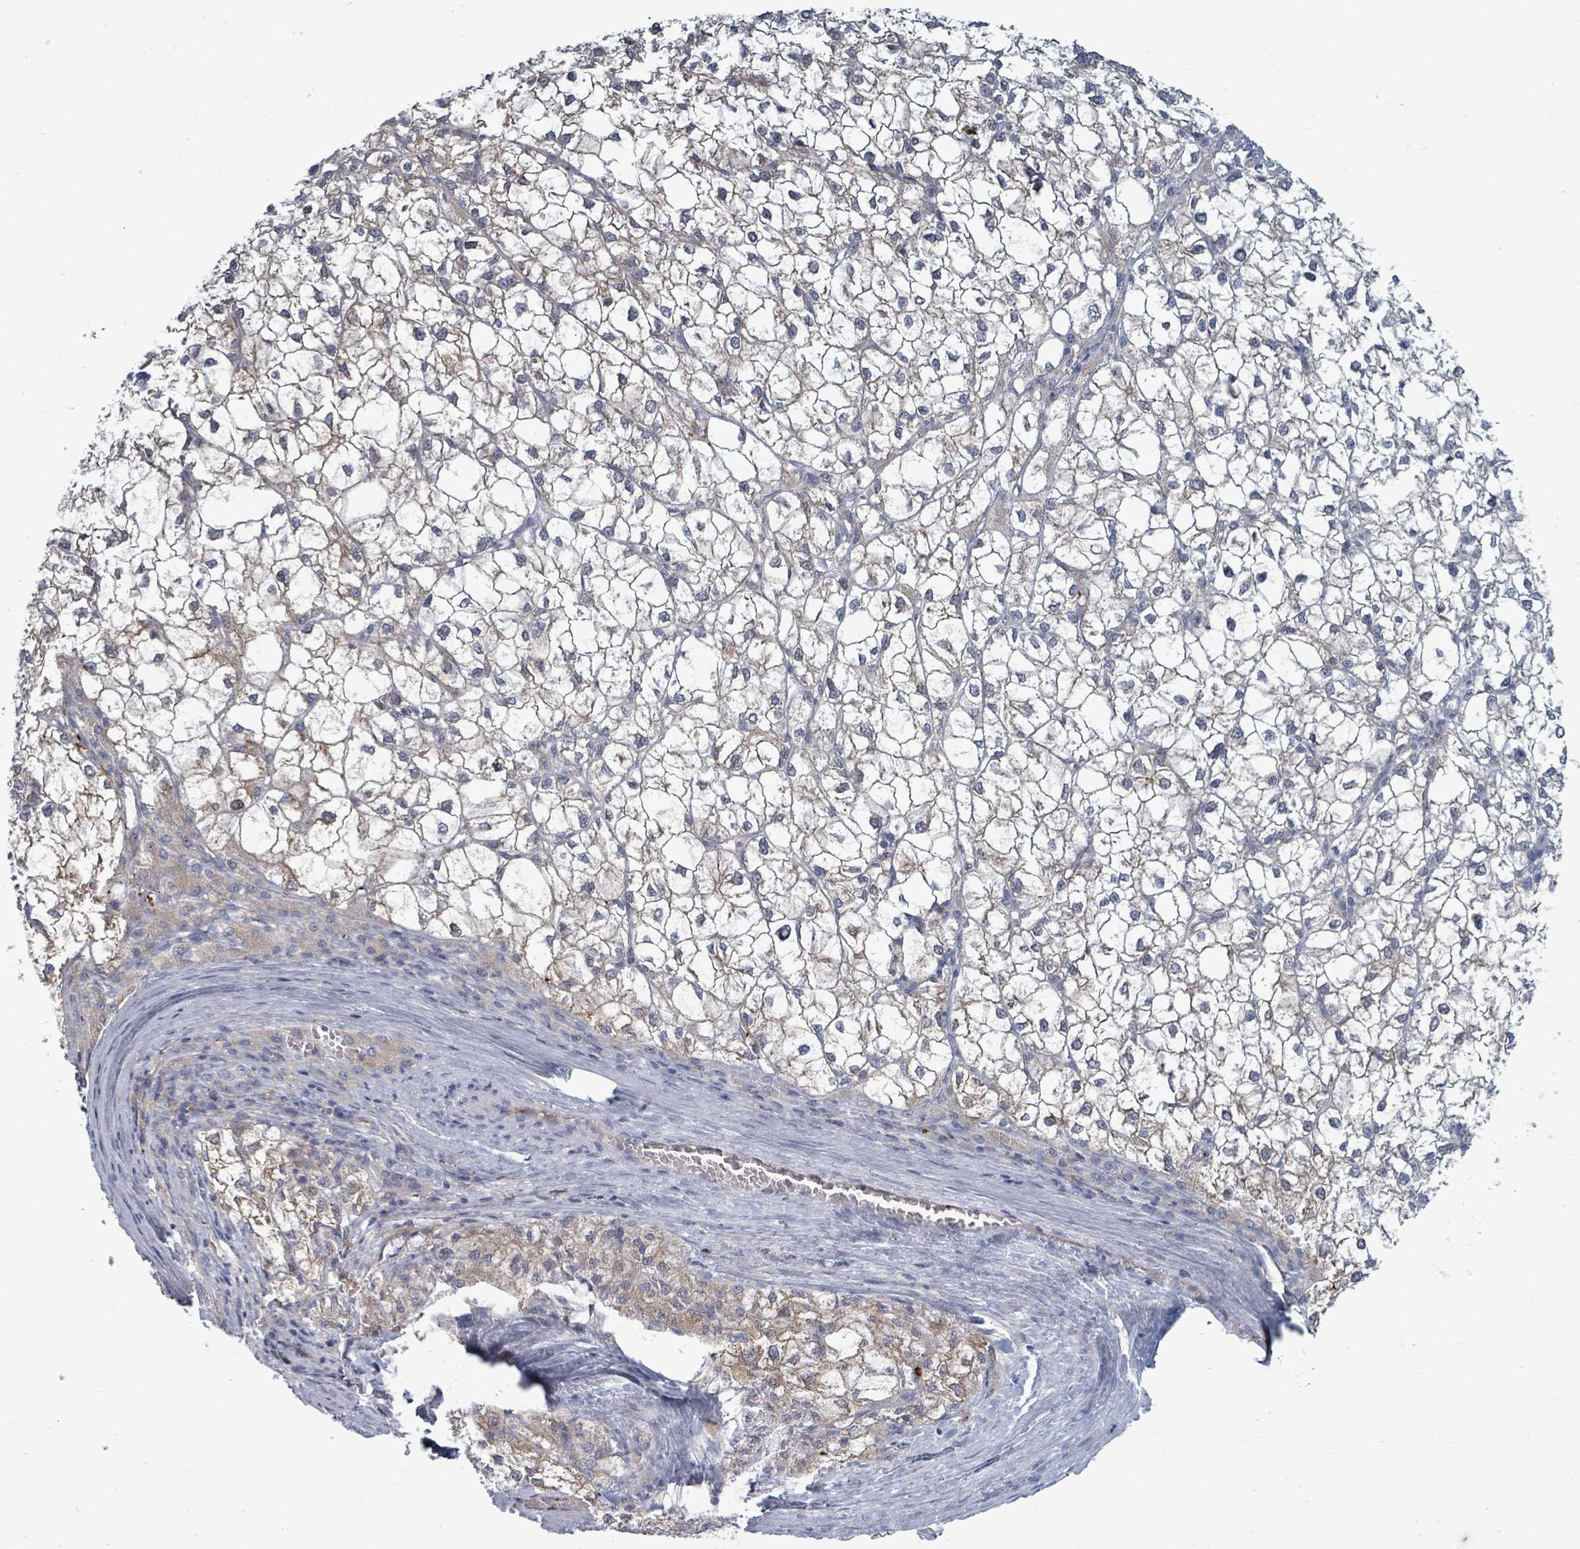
{"staining": {"intensity": "negative", "quantity": "none", "location": "none"}, "tissue": "liver cancer", "cell_type": "Tumor cells", "image_type": "cancer", "snomed": [{"axis": "morphology", "description": "Carcinoma, Hepatocellular, NOS"}, {"axis": "topography", "description": "Liver"}], "caption": "An IHC image of liver cancer (hepatocellular carcinoma) is shown. There is no staining in tumor cells of liver cancer (hepatocellular carcinoma).", "gene": "NDST2", "patient": {"sex": "female", "age": 43}}